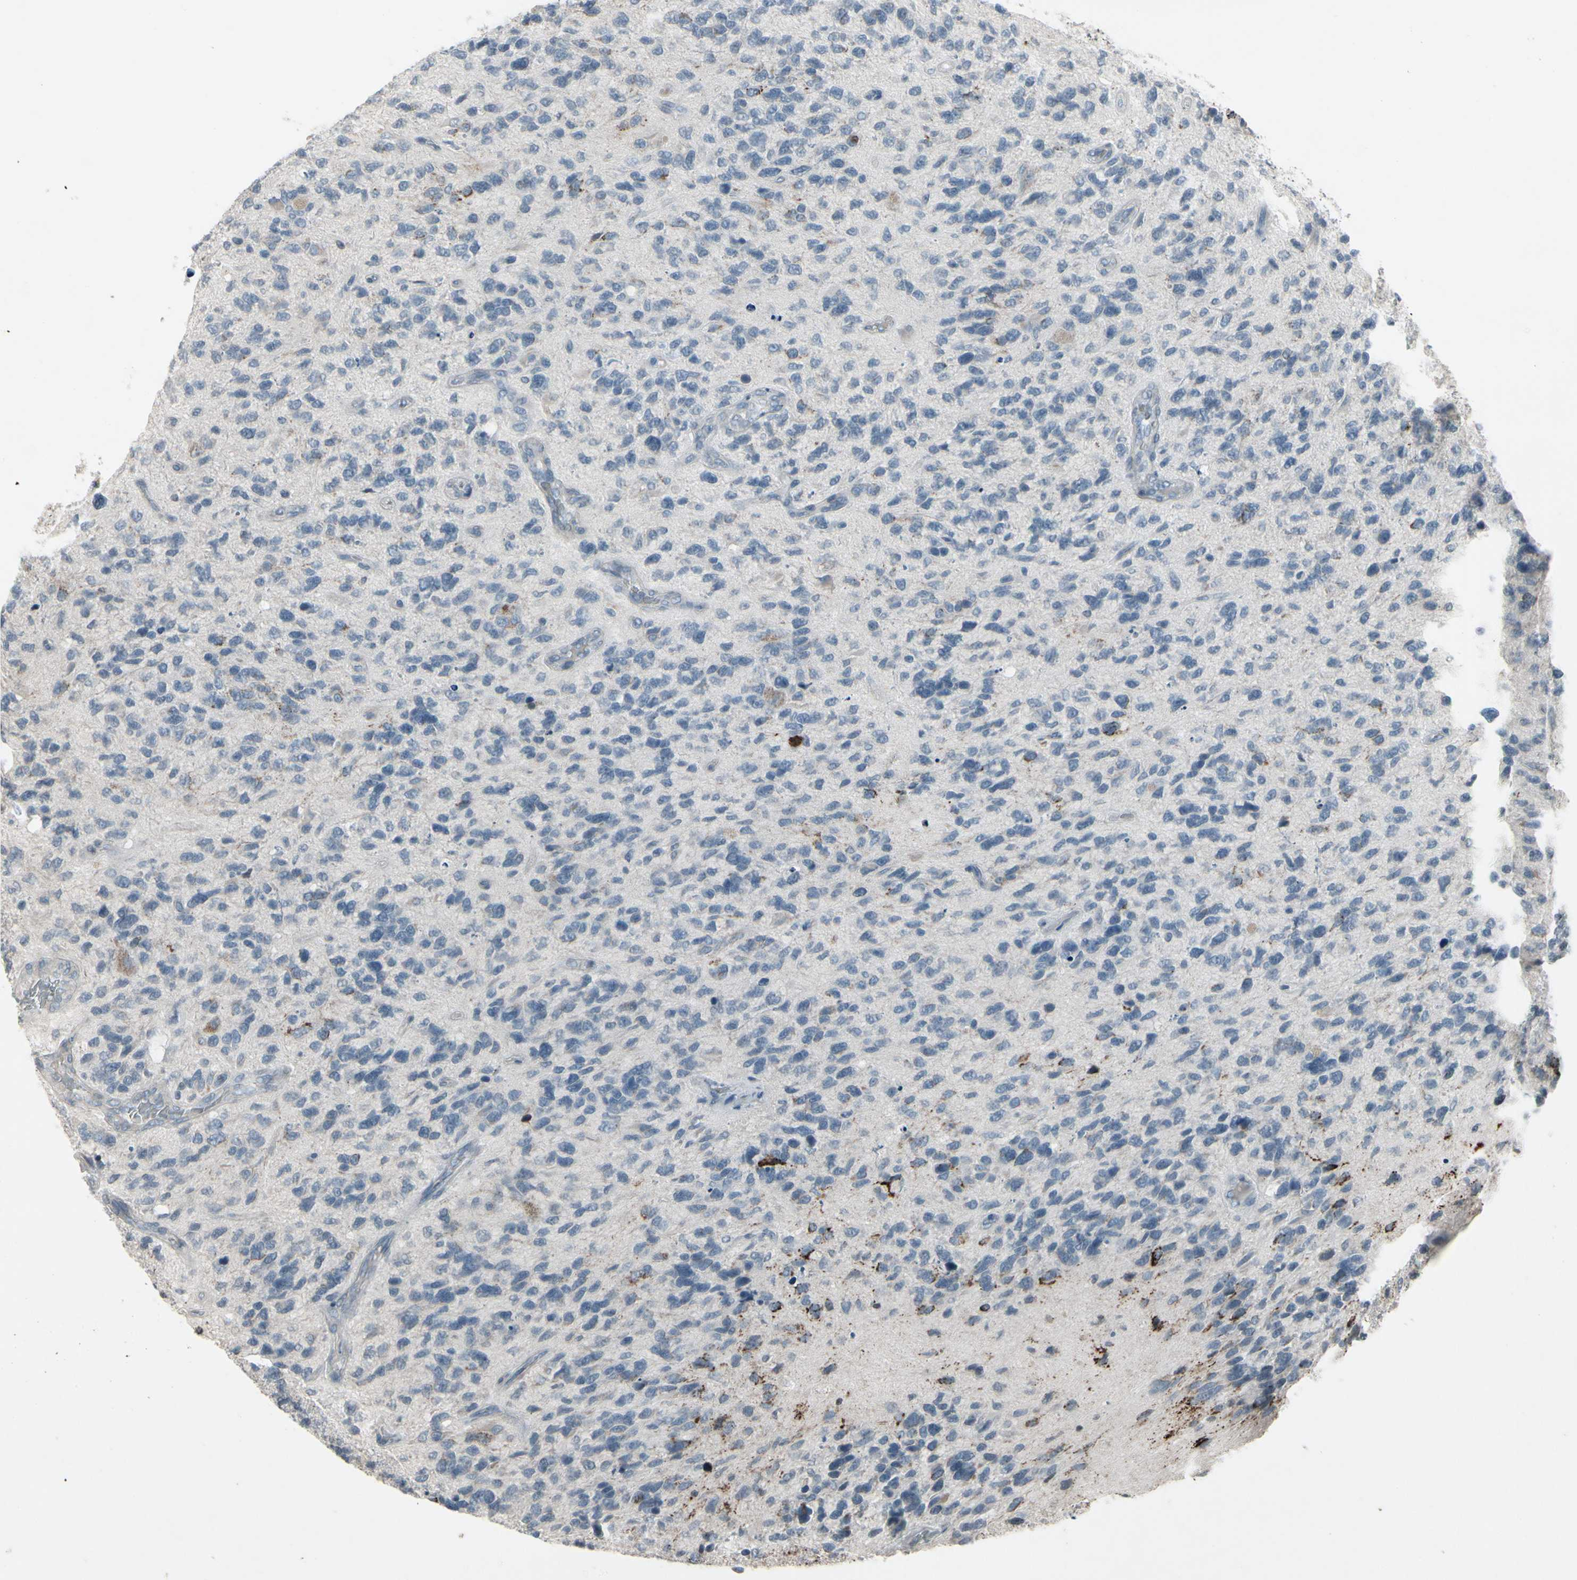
{"staining": {"intensity": "strong", "quantity": "<25%", "location": "cytoplasmic/membranous"}, "tissue": "glioma", "cell_type": "Tumor cells", "image_type": "cancer", "snomed": [{"axis": "morphology", "description": "Glioma, malignant, High grade"}, {"axis": "topography", "description": "Brain"}], "caption": "Human high-grade glioma (malignant) stained with a protein marker shows strong staining in tumor cells.", "gene": "ARG2", "patient": {"sex": "female", "age": 58}}